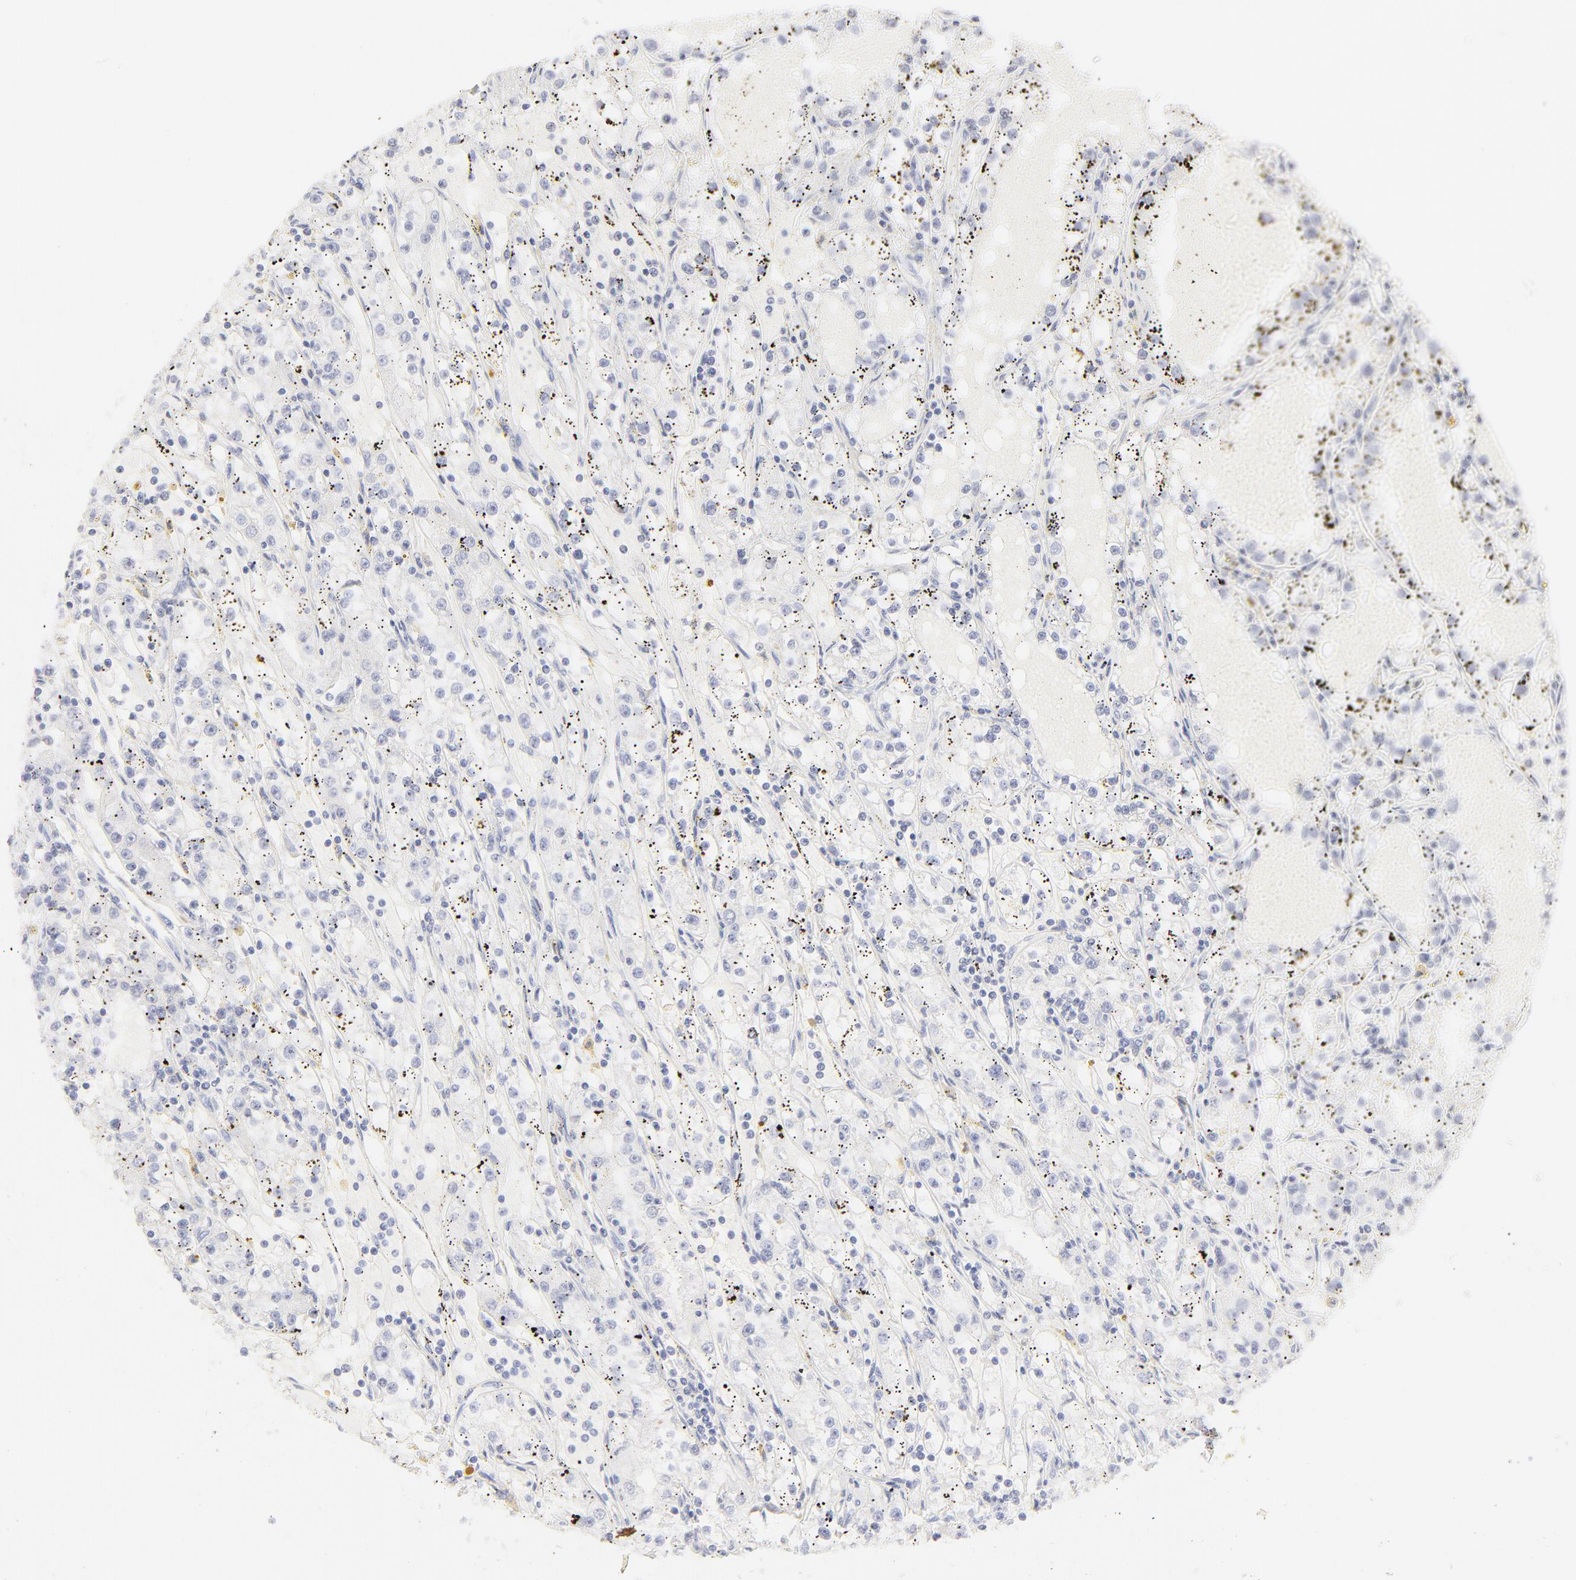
{"staining": {"intensity": "negative", "quantity": "none", "location": "none"}, "tissue": "renal cancer", "cell_type": "Tumor cells", "image_type": "cancer", "snomed": [{"axis": "morphology", "description": "Adenocarcinoma, NOS"}, {"axis": "topography", "description": "Kidney"}], "caption": "Immunohistochemistry (IHC) of human renal cancer displays no staining in tumor cells.", "gene": "ELF3", "patient": {"sex": "male", "age": 56}}